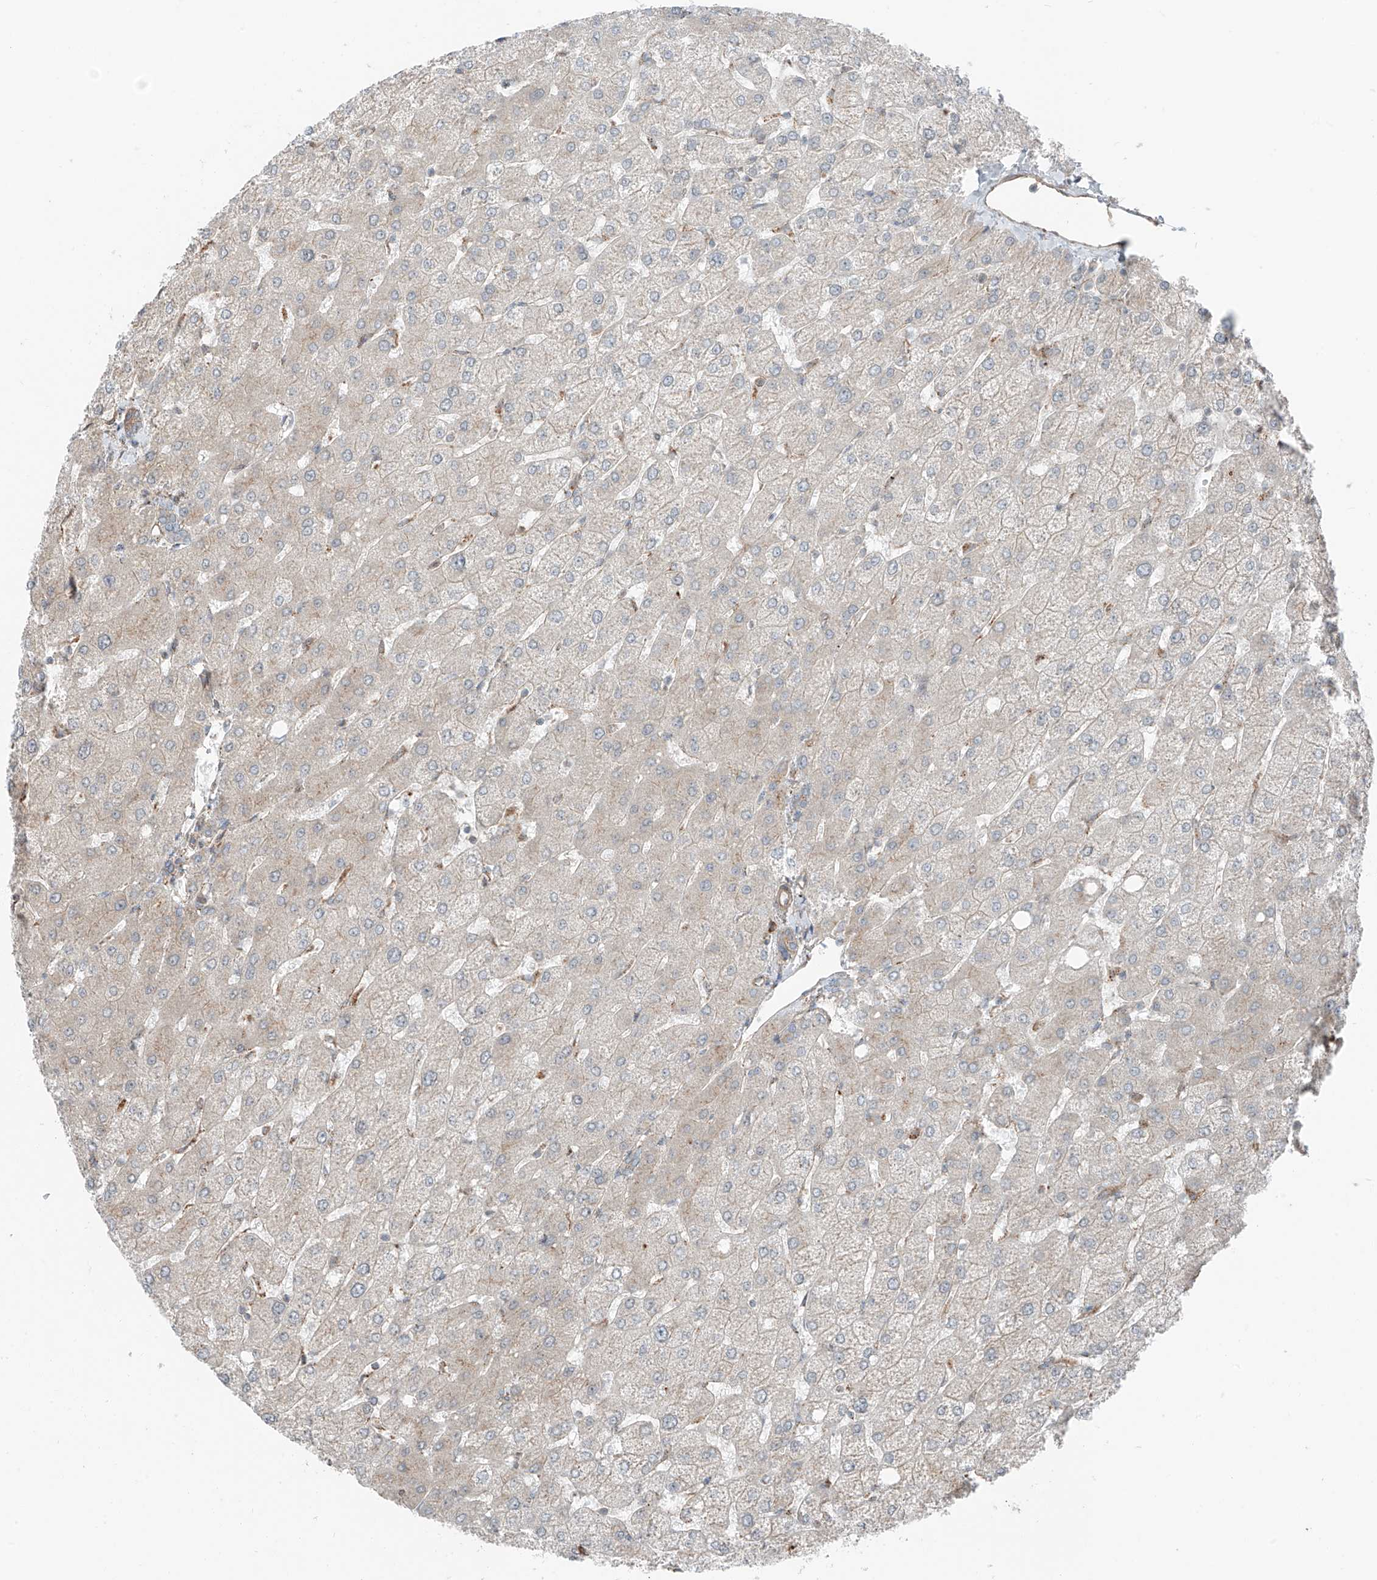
{"staining": {"intensity": "negative", "quantity": "none", "location": "none"}, "tissue": "liver", "cell_type": "Cholangiocytes", "image_type": "normal", "snomed": [{"axis": "morphology", "description": "Normal tissue, NOS"}, {"axis": "topography", "description": "Liver"}], "caption": "Normal liver was stained to show a protein in brown. There is no significant positivity in cholangiocytes. (Stains: DAB (3,3'-diaminobenzidine) immunohistochemistry with hematoxylin counter stain, Microscopy: brightfield microscopy at high magnification).", "gene": "CEP162", "patient": {"sex": "female", "age": 54}}